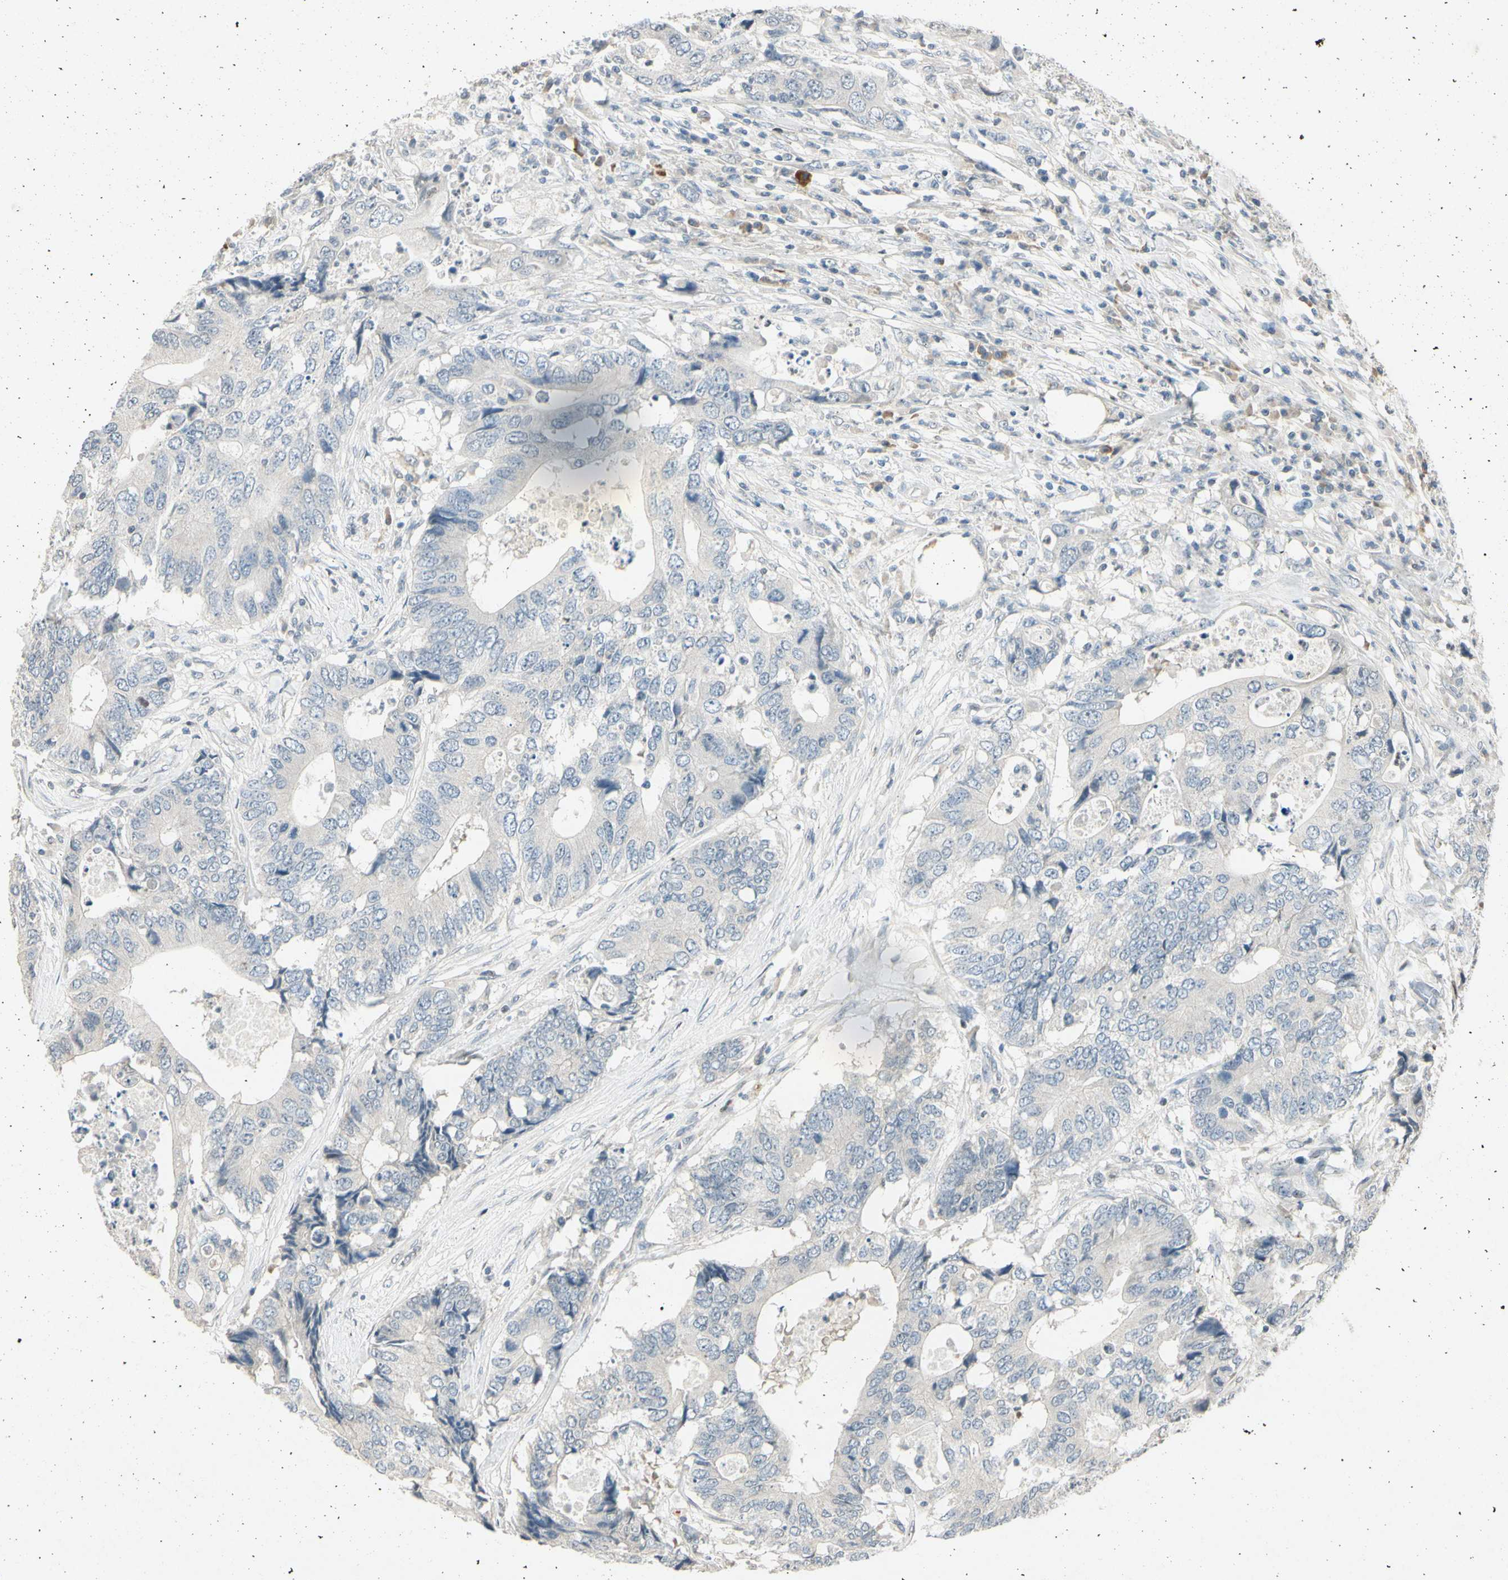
{"staining": {"intensity": "negative", "quantity": "none", "location": "none"}, "tissue": "colorectal cancer", "cell_type": "Tumor cells", "image_type": "cancer", "snomed": [{"axis": "morphology", "description": "Adenocarcinoma, NOS"}, {"axis": "topography", "description": "Colon"}], "caption": "Immunohistochemistry (IHC) photomicrograph of neoplastic tissue: human adenocarcinoma (colorectal) stained with DAB exhibits no significant protein positivity in tumor cells.", "gene": "HSPA1B", "patient": {"sex": "male", "age": 71}}